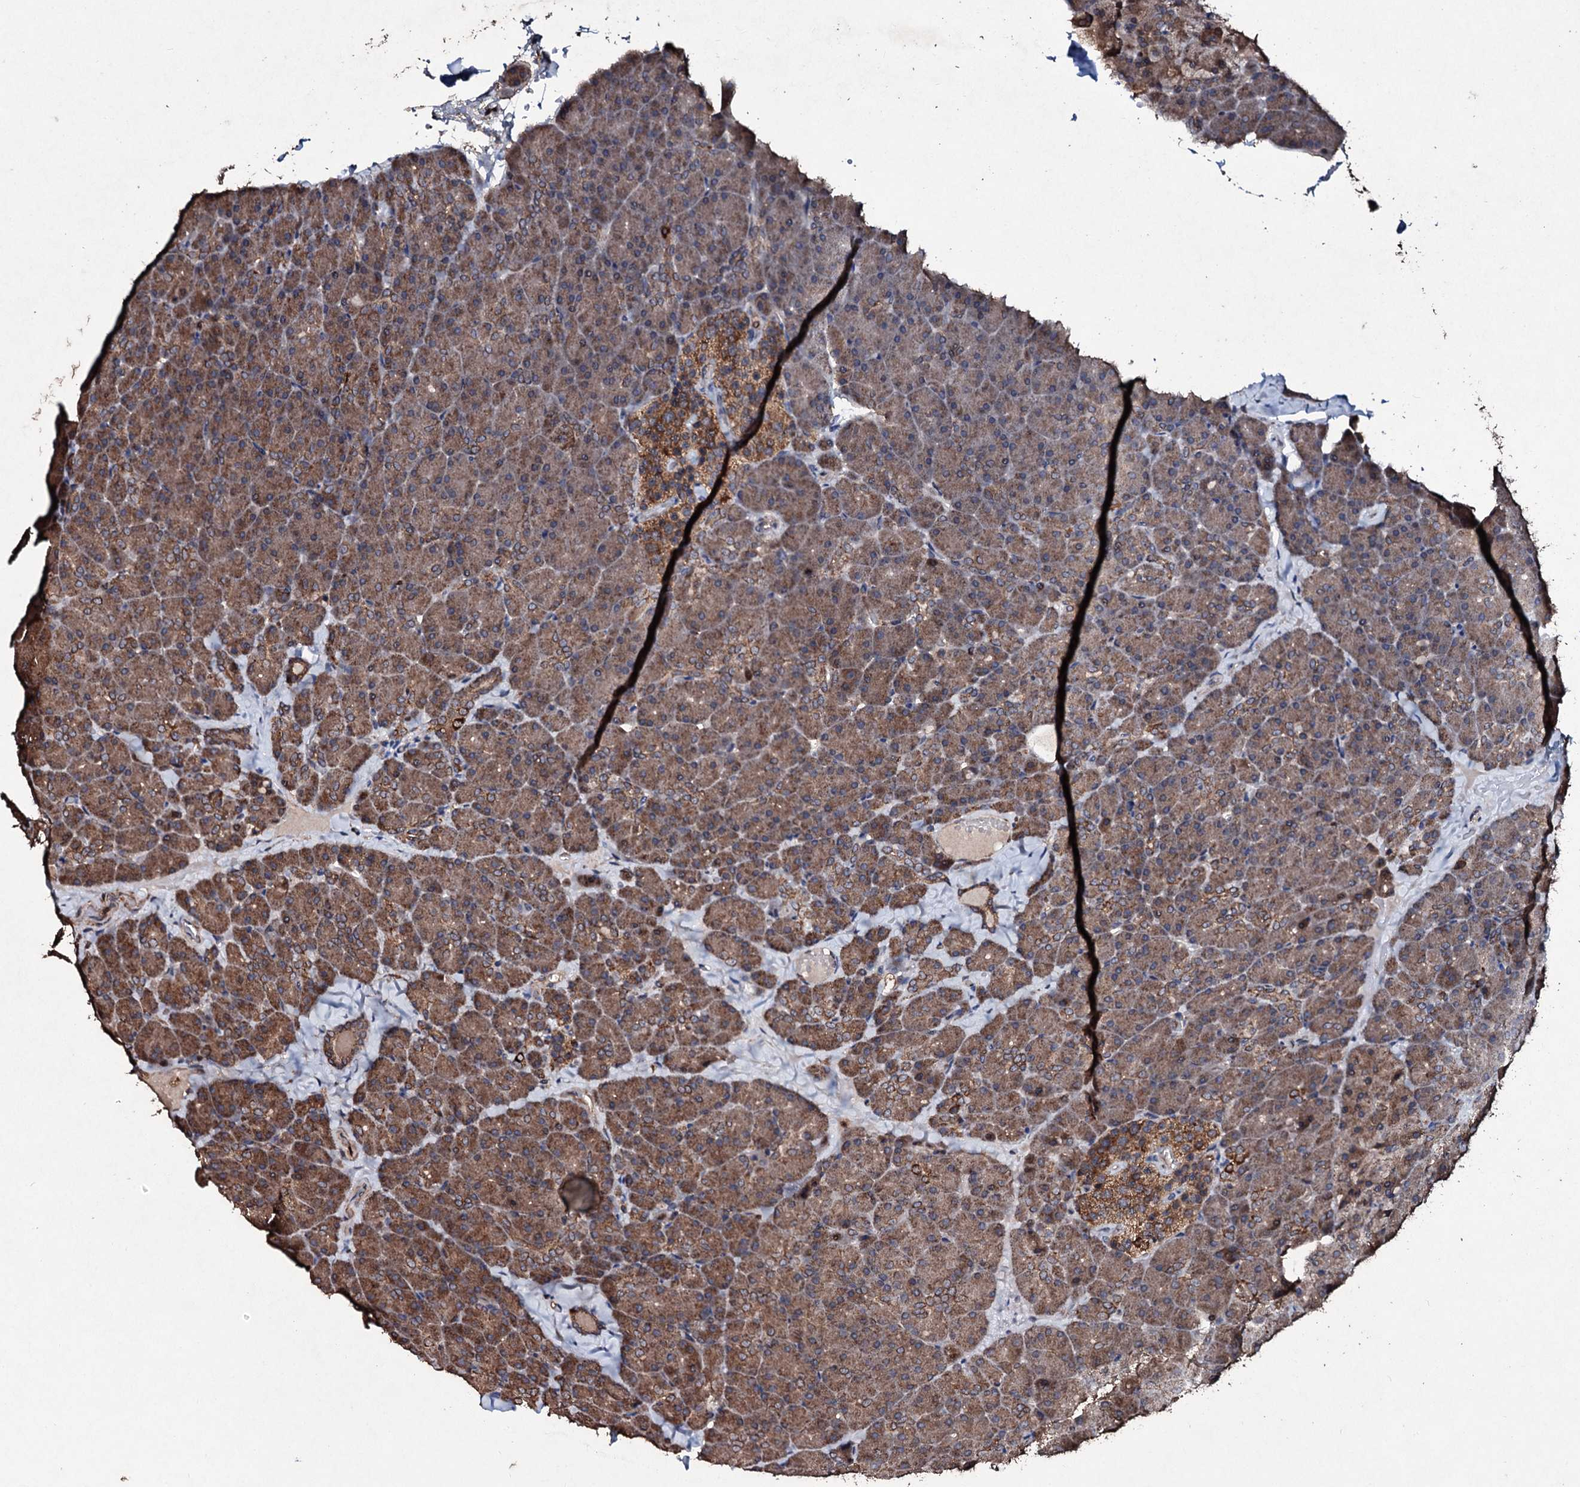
{"staining": {"intensity": "moderate", "quantity": ">75%", "location": "cytoplasmic/membranous"}, "tissue": "pancreas", "cell_type": "Exocrine glandular cells", "image_type": "normal", "snomed": [{"axis": "morphology", "description": "Normal tissue, NOS"}, {"axis": "topography", "description": "Pancreas"}], "caption": "Immunohistochemistry (IHC) image of benign pancreas stained for a protein (brown), which exhibits medium levels of moderate cytoplasmic/membranous positivity in about >75% of exocrine glandular cells.", "gene": "SDHAF2", "patient": {"sex": "male", "age": 36}}